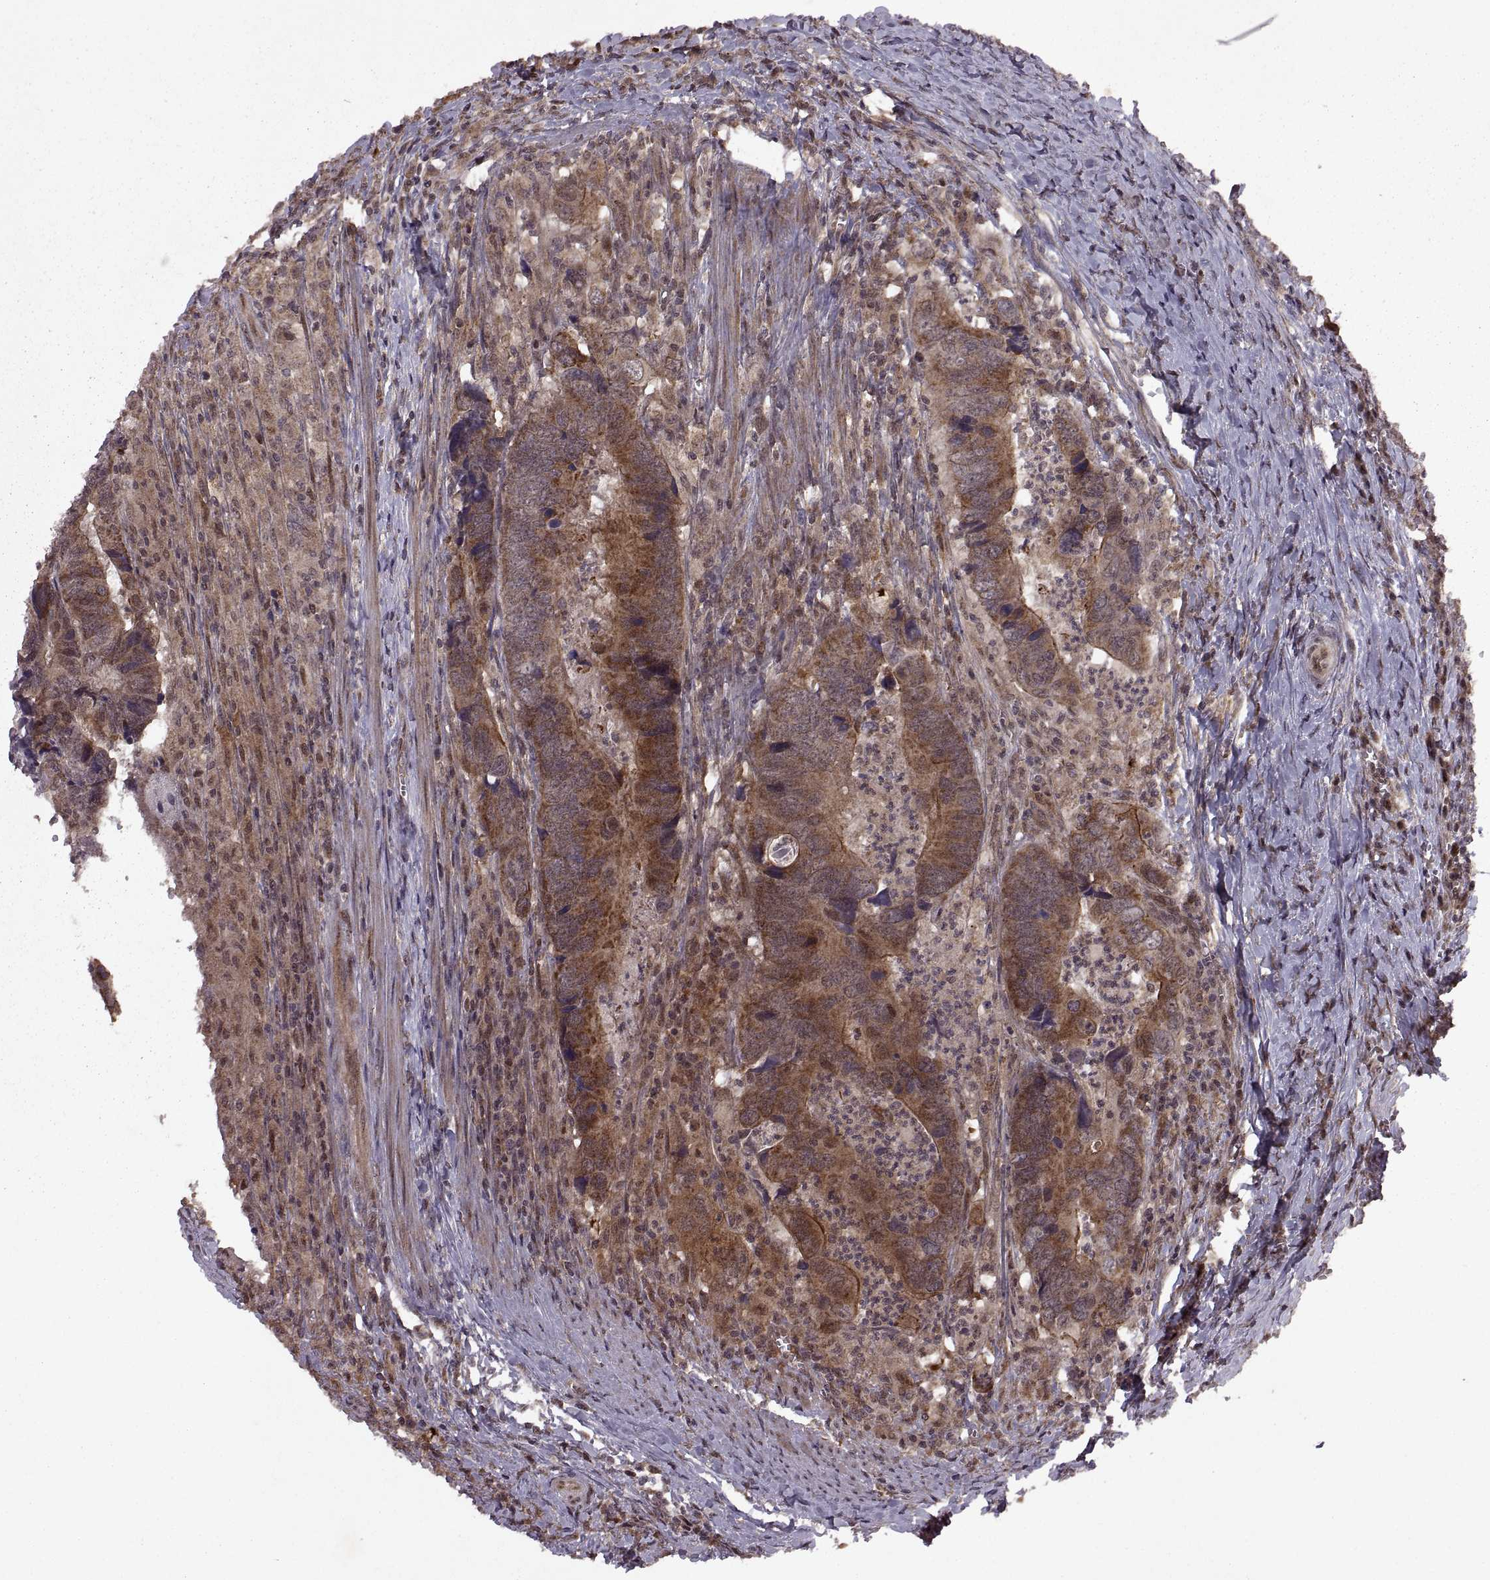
{"staining": {"intensity": "moderate", "quantity": ">75%", "location": "cytoplasmic/membranous"}, "tissue": "colorectal cancer", "cell_type": "Tumor cells", "image_type": "cancer", "snomed": [{"axis": "morphology", "description": "Adenocarcinoma, NOS"}, {"axis": "topography", "description": "Colon"}], "caption": "Immunohistochemistry (DAB) staining of adenocarcinoma (colorectal) displays moderate cytoplasmic/membranous protein positivity in approximately >75% of tumor cells.", "gene": "PTOV1", "patient": {"sex": "female", "age": 82}}